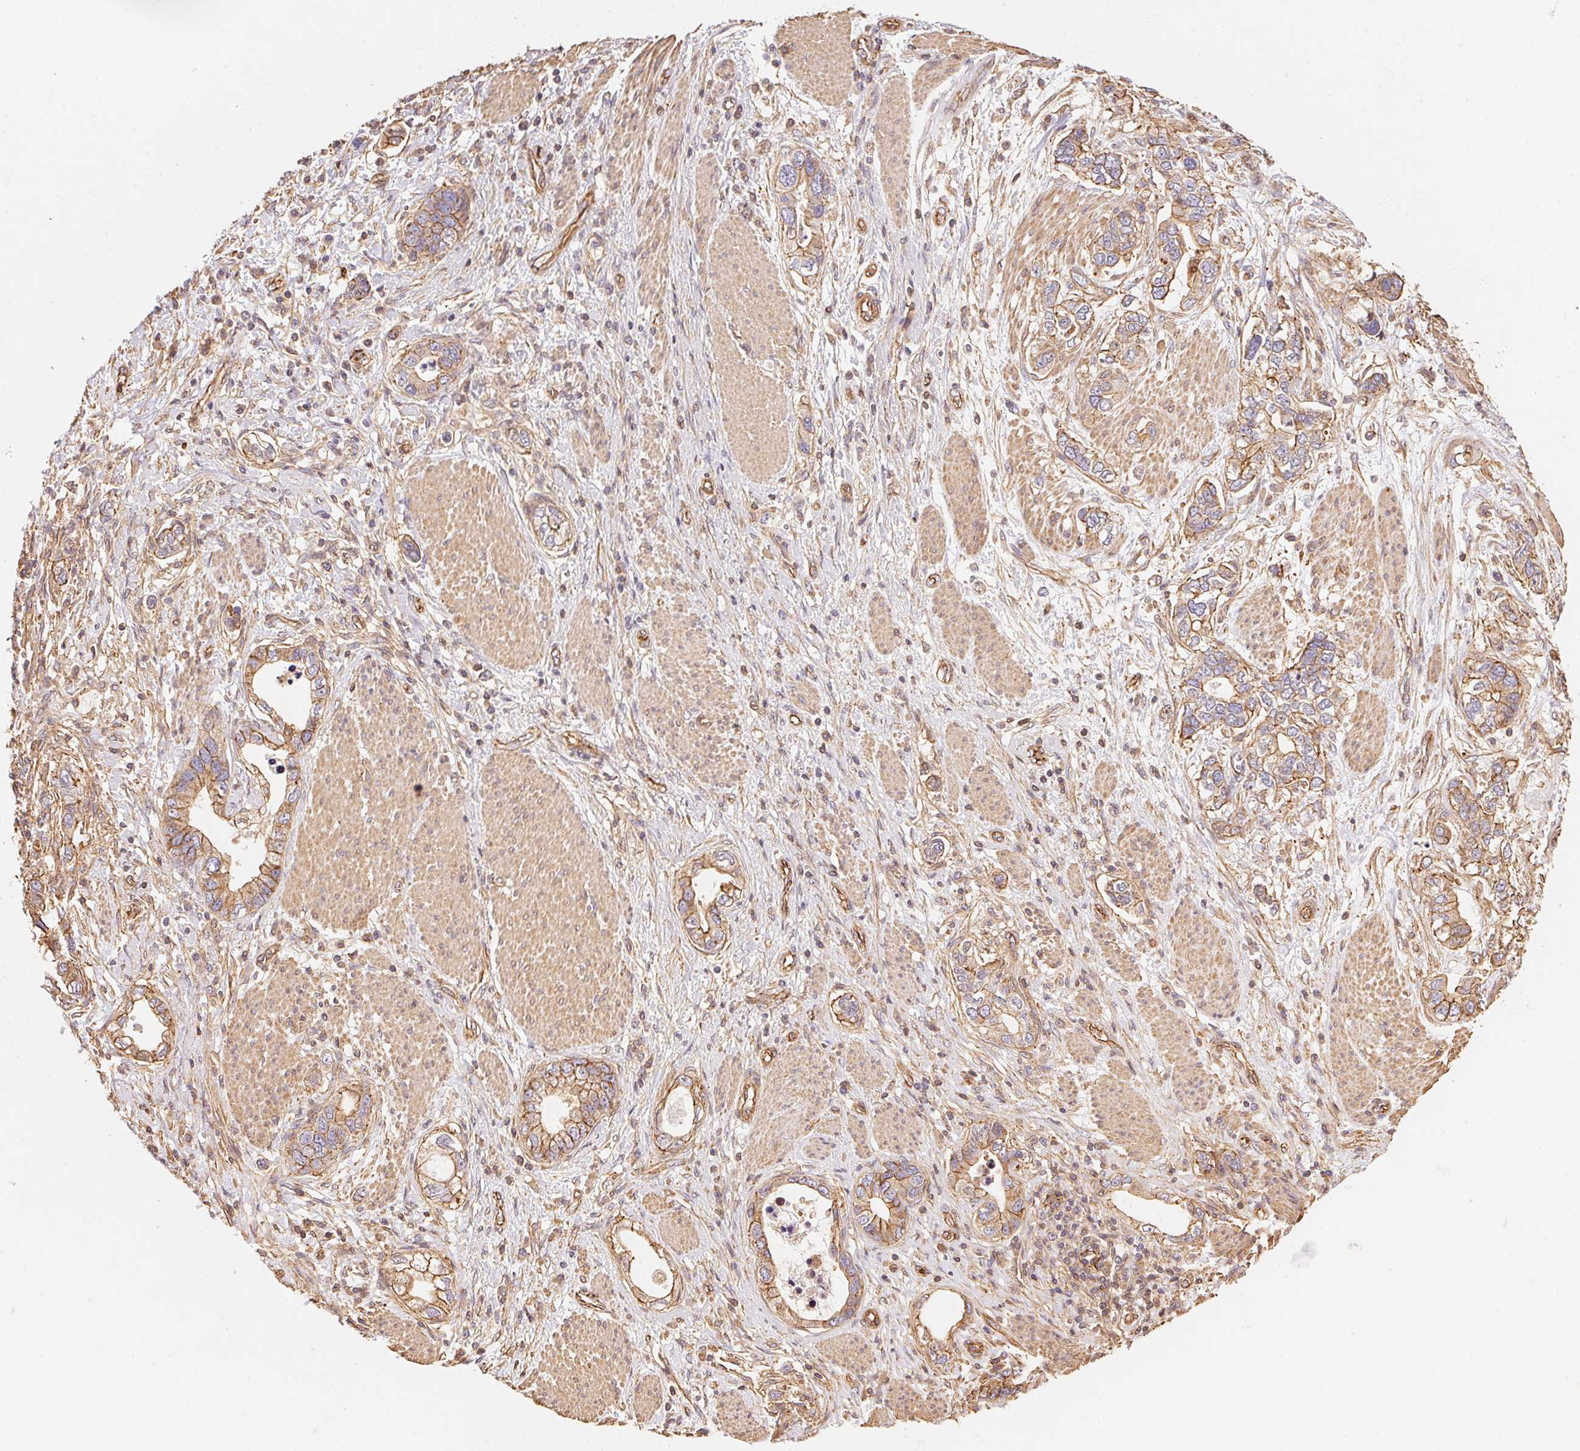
{"staining": {"intensity": "moderate", "quantity": ">75%", "location": "cytoplasmic/membranous"}, "tissue": "stomach cancer", "cell_type": "Tumor cells", "image_type": "cancer", "snomed": [{"axis": "morphology", "description": "Adenocarcinoma, NOS"}, {"axis": "topography", "description": "Stomach, lower"}], "caption": "A histopathology image showing moderate cytoplasmic/membranous positivity in about >75% of tumor cells in stomach cancer, as visualized by brown immunohistochemical staining.", "gene": "FRAS1", "patient": {"sex": "female", "age": 93}}